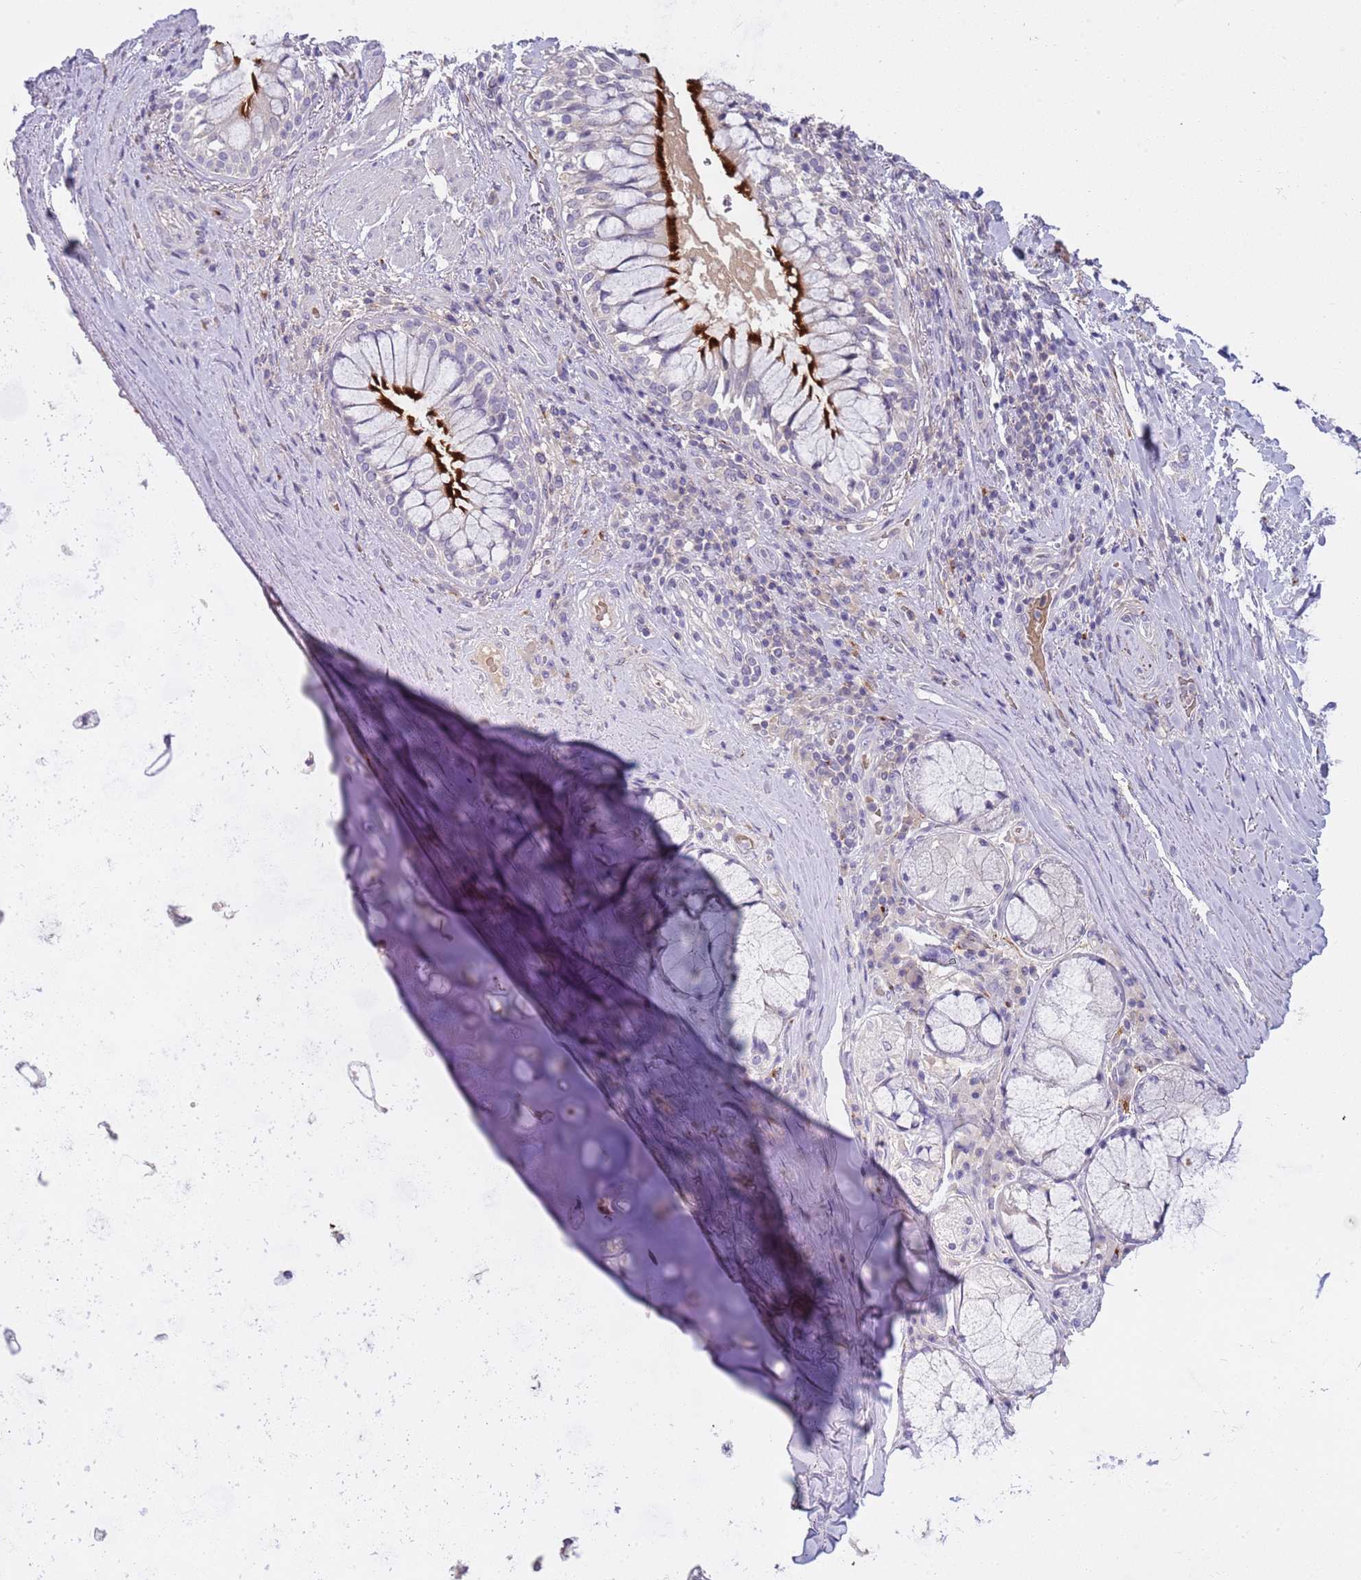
{"staining": {"intensity": "negative", "quantity": "none", "location": "none"}, "tissue": "adipose tissue", "cell_type": "Adipocytes", "image_type": "normal", "snomed": [{"axis": "morphology", "description": "Normal tissue, NOS"}, {"axis": "morphology", "description": "Squamous cell carcinoma, NOS"}, {"axis": "topography", "description": "Bronchus"}, {"axis": "topography", "description": "Lung"}], "caption": "The histopathology image demonstrates no staining of adipocytes in normal adipose tissue. (Stains: DAB IHC with hematoxylin counter stain, Microscopy: brightfield microscopy at high magnification).", "gene": "CFAP73", "patient": {"sex": "male", "age": 64}}